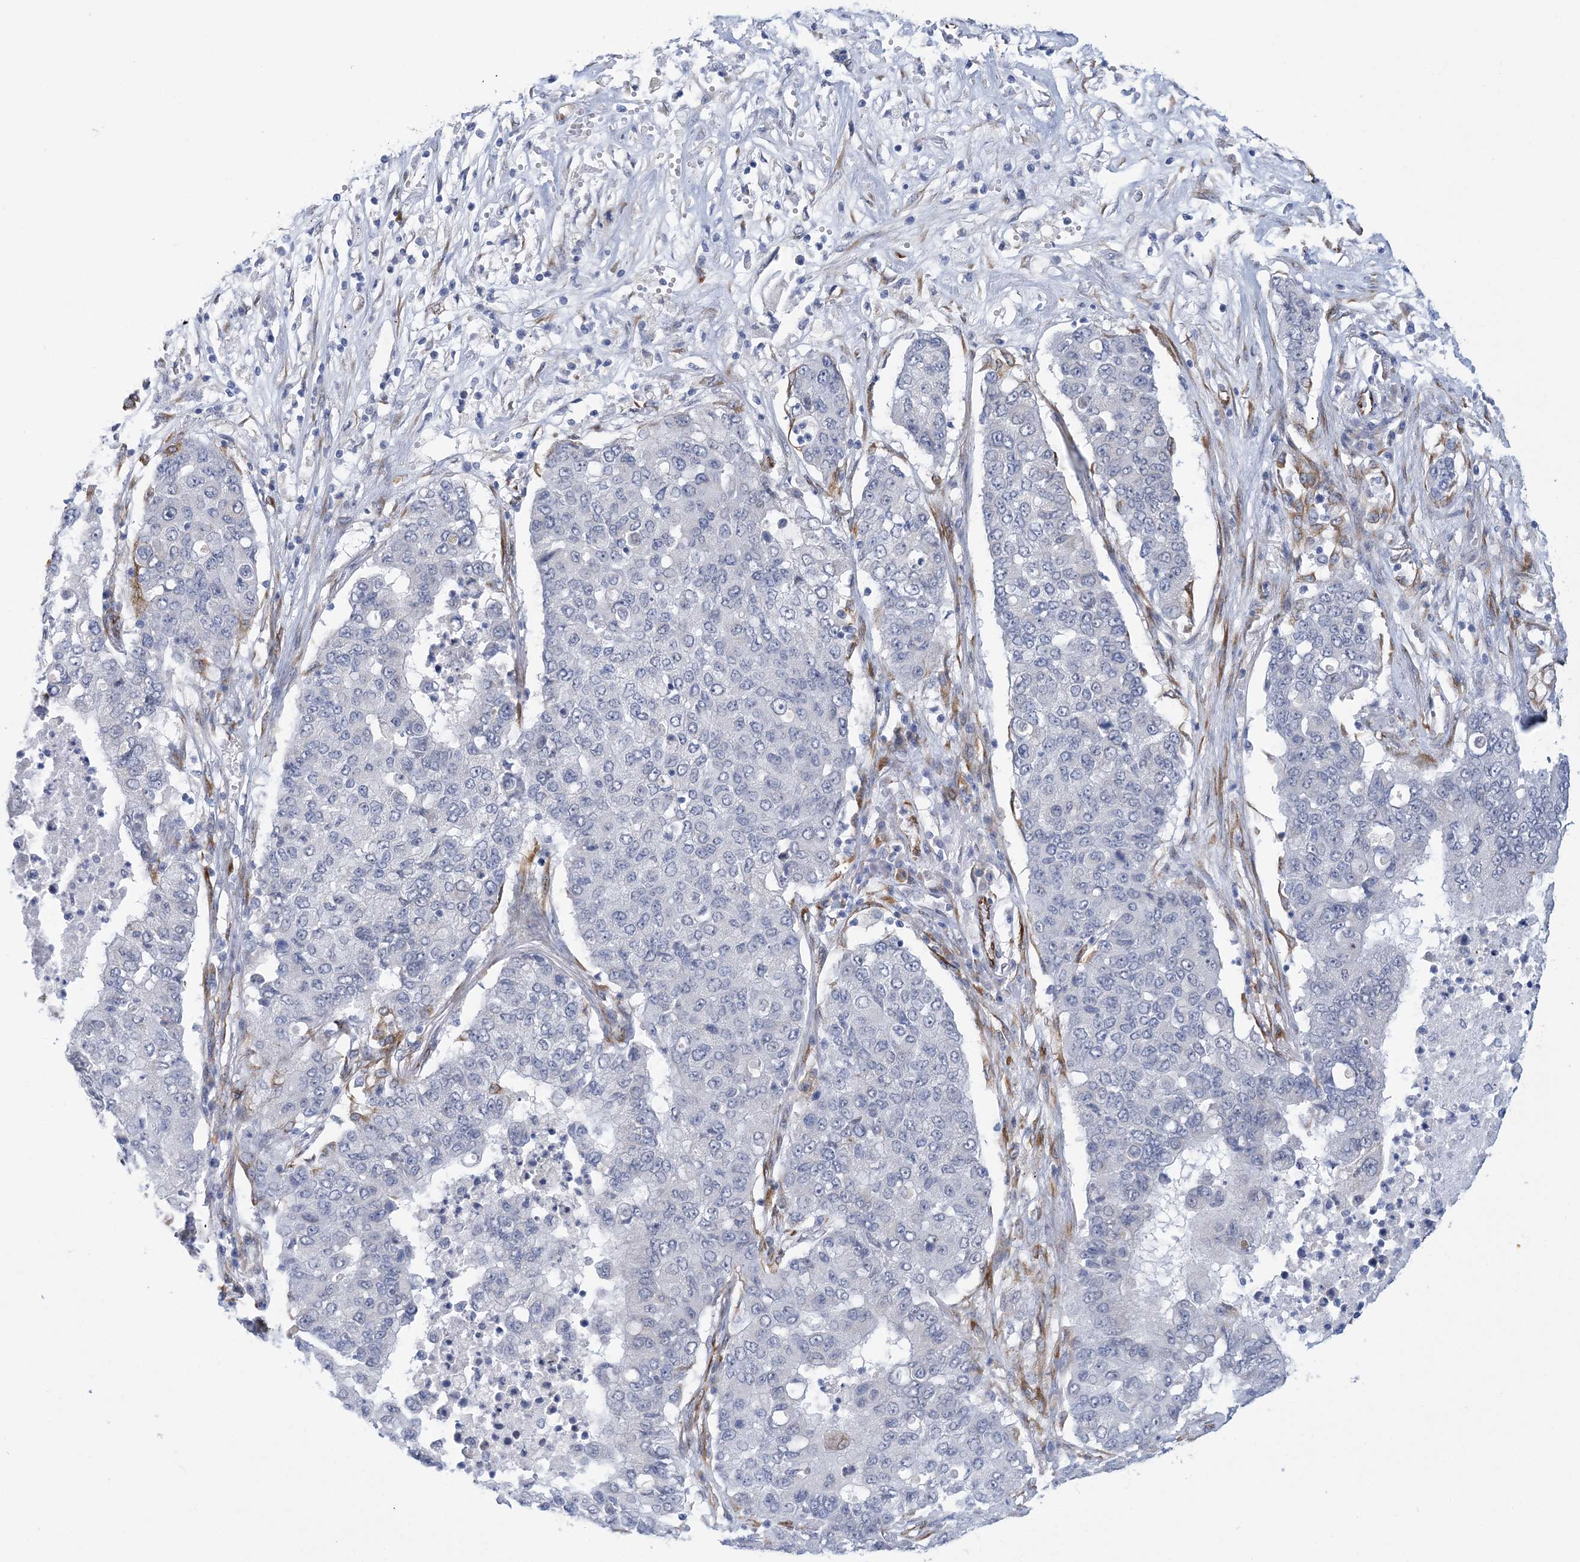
{"staining": {"intensity": "negative", "quantity": "none", "location": "none"}, "tissue": "lung cancer", "cell_type": "Tumor cells", "image_type": "cancer", "snomed": [{"axis": "morphology", "description": "Squamous cell carcinoma, NOS"}, {"axis": "topography", "description": "Lung"}], "caption": "A high-resolution histopathology image shows immunohistochemistry staining of squamous cell carcinoma (lung), which displays no significant positivity in tumor cells.", "gene": "PLEKHG4B", "patient": {"sex": "male", "age": 74}}